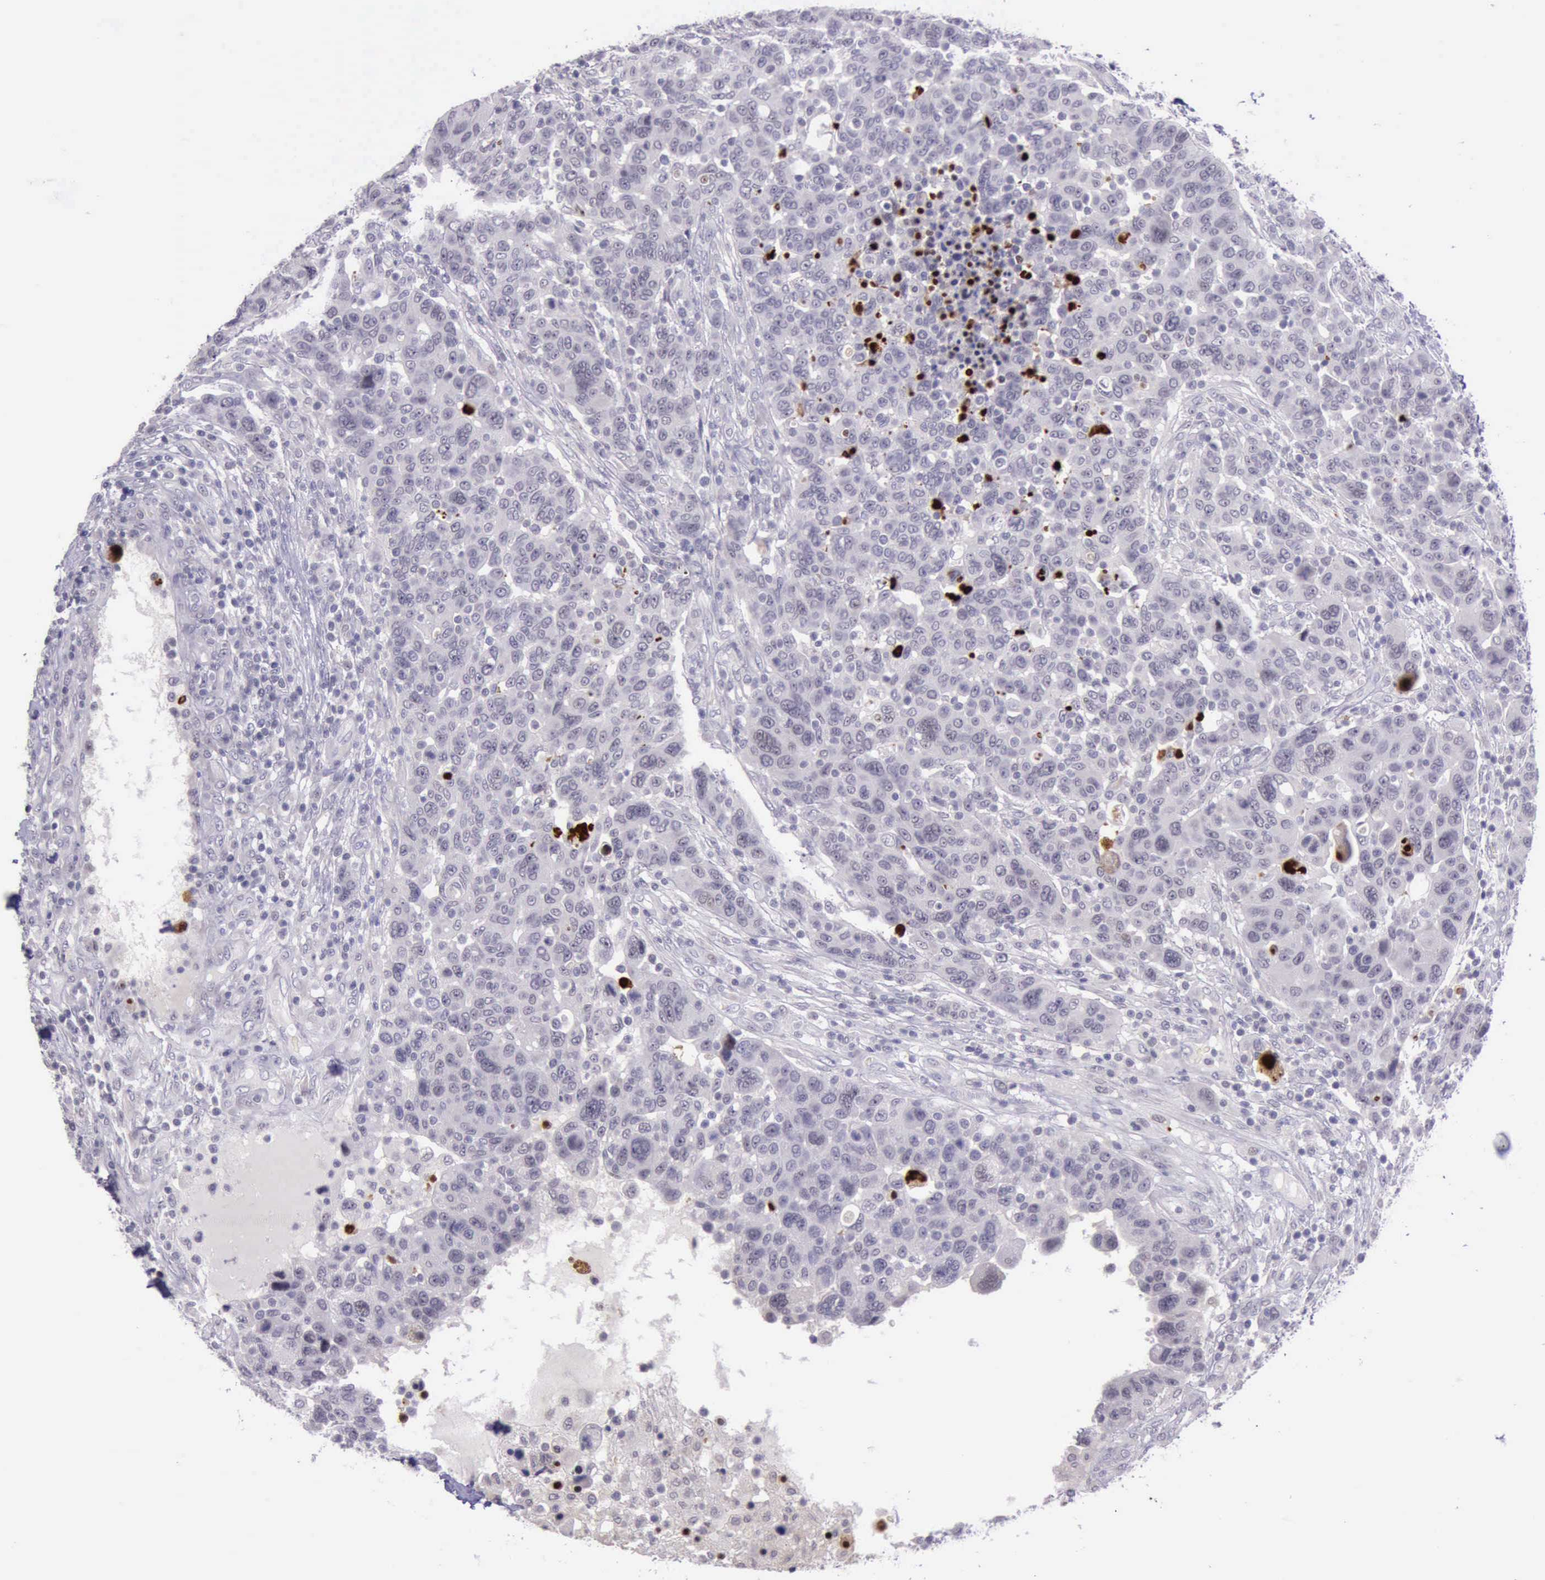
{"staining": {"intensity": "strong", "quantity": "<25%", "location": "nuclear"}, "tissue": "breast cancer", "cell_type": "Tumor cells", "image_type": "cancer", "snomed": [{"axis": "morphology", "description": "Duct carcinoma"}, {"axis": "topography", "description": "Breast"}], "caption": "Immunohistochemistry (IHC) photomicrograph of breast cancer stained for a protein (brown), which exhibits medium levels of strong nuclear staining in approximately <25% of tumor cells.", "gene": "PARP1", "patient": {"sex": "female", "age": 37}}